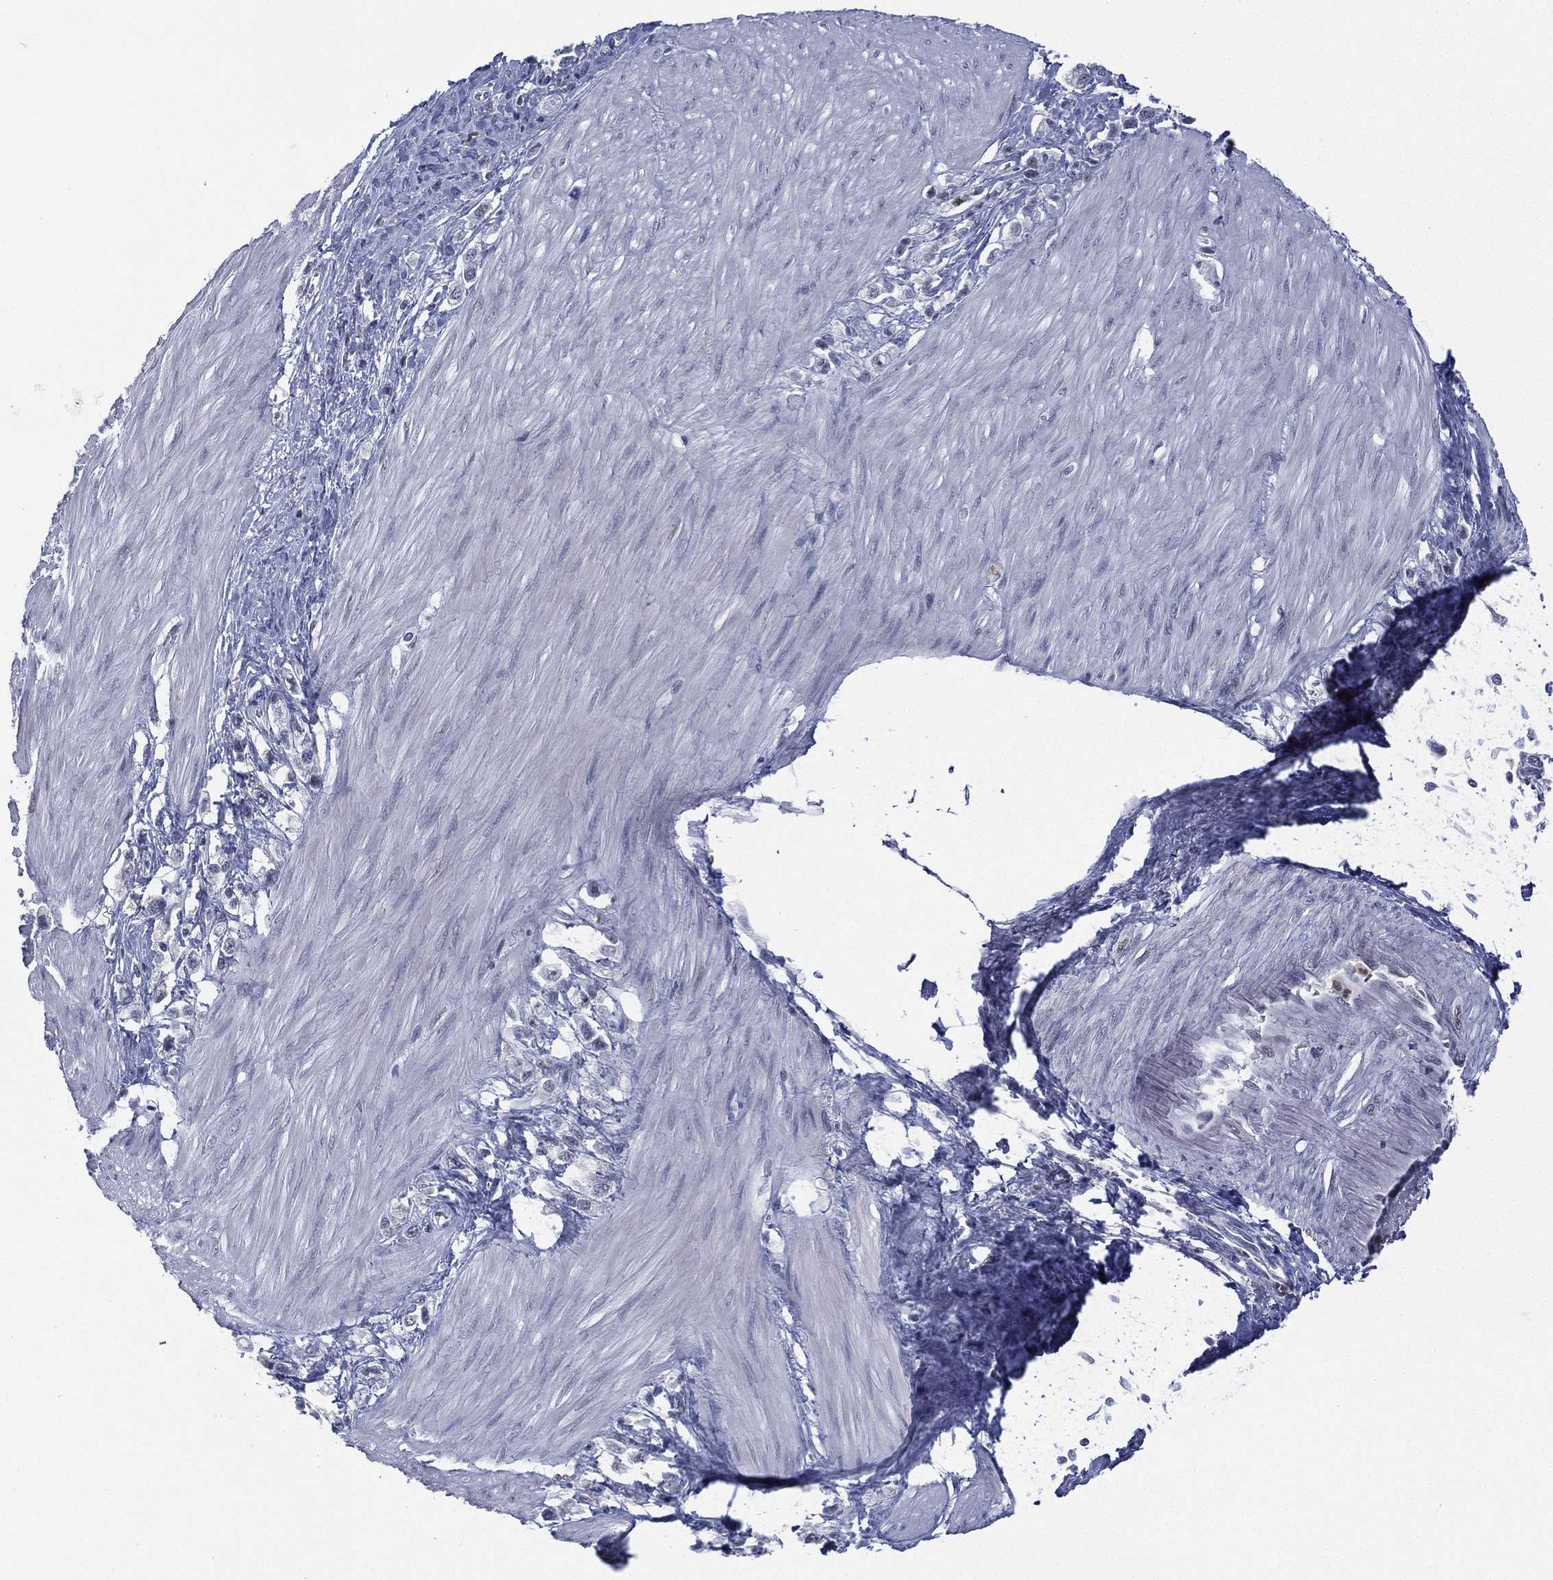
{"staining": {"intensity": "negative", "quantity": "none", "location": "none"}, "tissue": "stomach cancer", "cell_type": "Tumor cells", "image_type": "cancer", "snomed": [{"axis": "morphology", "description": "Normal tissue, NOS"}, {"axis": "morphology", "description": "Adenocarcinoma, NOS"}, {"axis": "morphology", "description": "Adenocarcinoma, High grade"}, {"axis": "topography", "description": "Stomach, upper"}, {"axis": "topography", "description": "Stomach"}], "caption": "Tumor cells are negative for protein expression in human high-grade adenocarcinoma (stomach).", "gene": "ZNF711", "patient": {"sex": "female", "age": 65}}